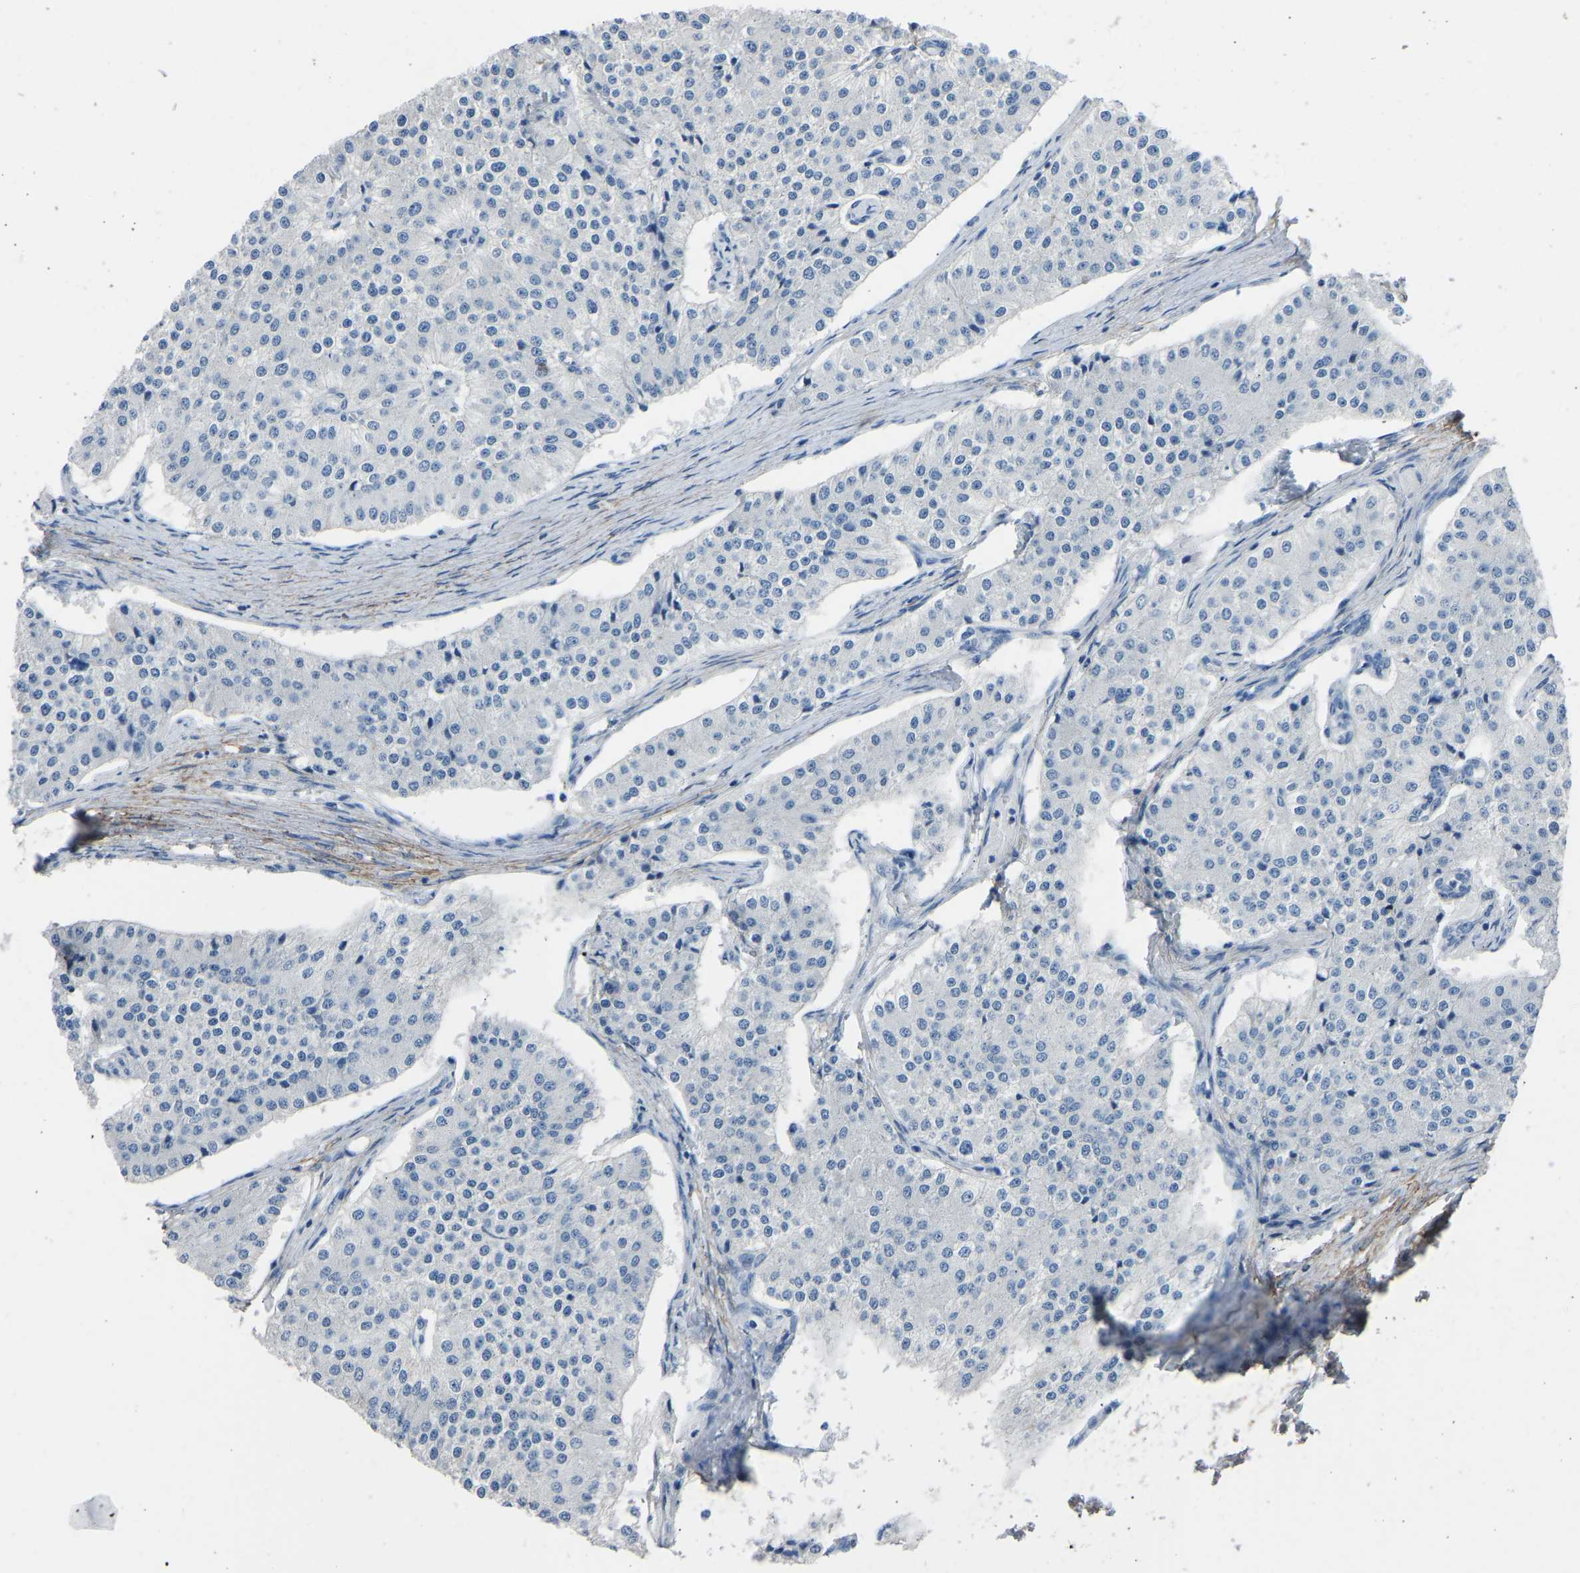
{"staining": {"intensity": "negative", "quantity": "none", "location": "none"}, "tissue": "carcinoid", "cell_type": "Tumor cells", "image_type": "cancer", "snomed": [{"axis": "morphology", "description": "Carcinoid, malignant, NOS"}, {"axis": "topography", "description": "Colon"}], "caption": "Tumor cells are negative for brown protein staining in malignant carcinoid. The staining is performed using DAB brown chromogen with nuclei counter-stained in using hematoxylin.", "gene": "MYH10", "patient": {"sex": "female", "age": 52}}